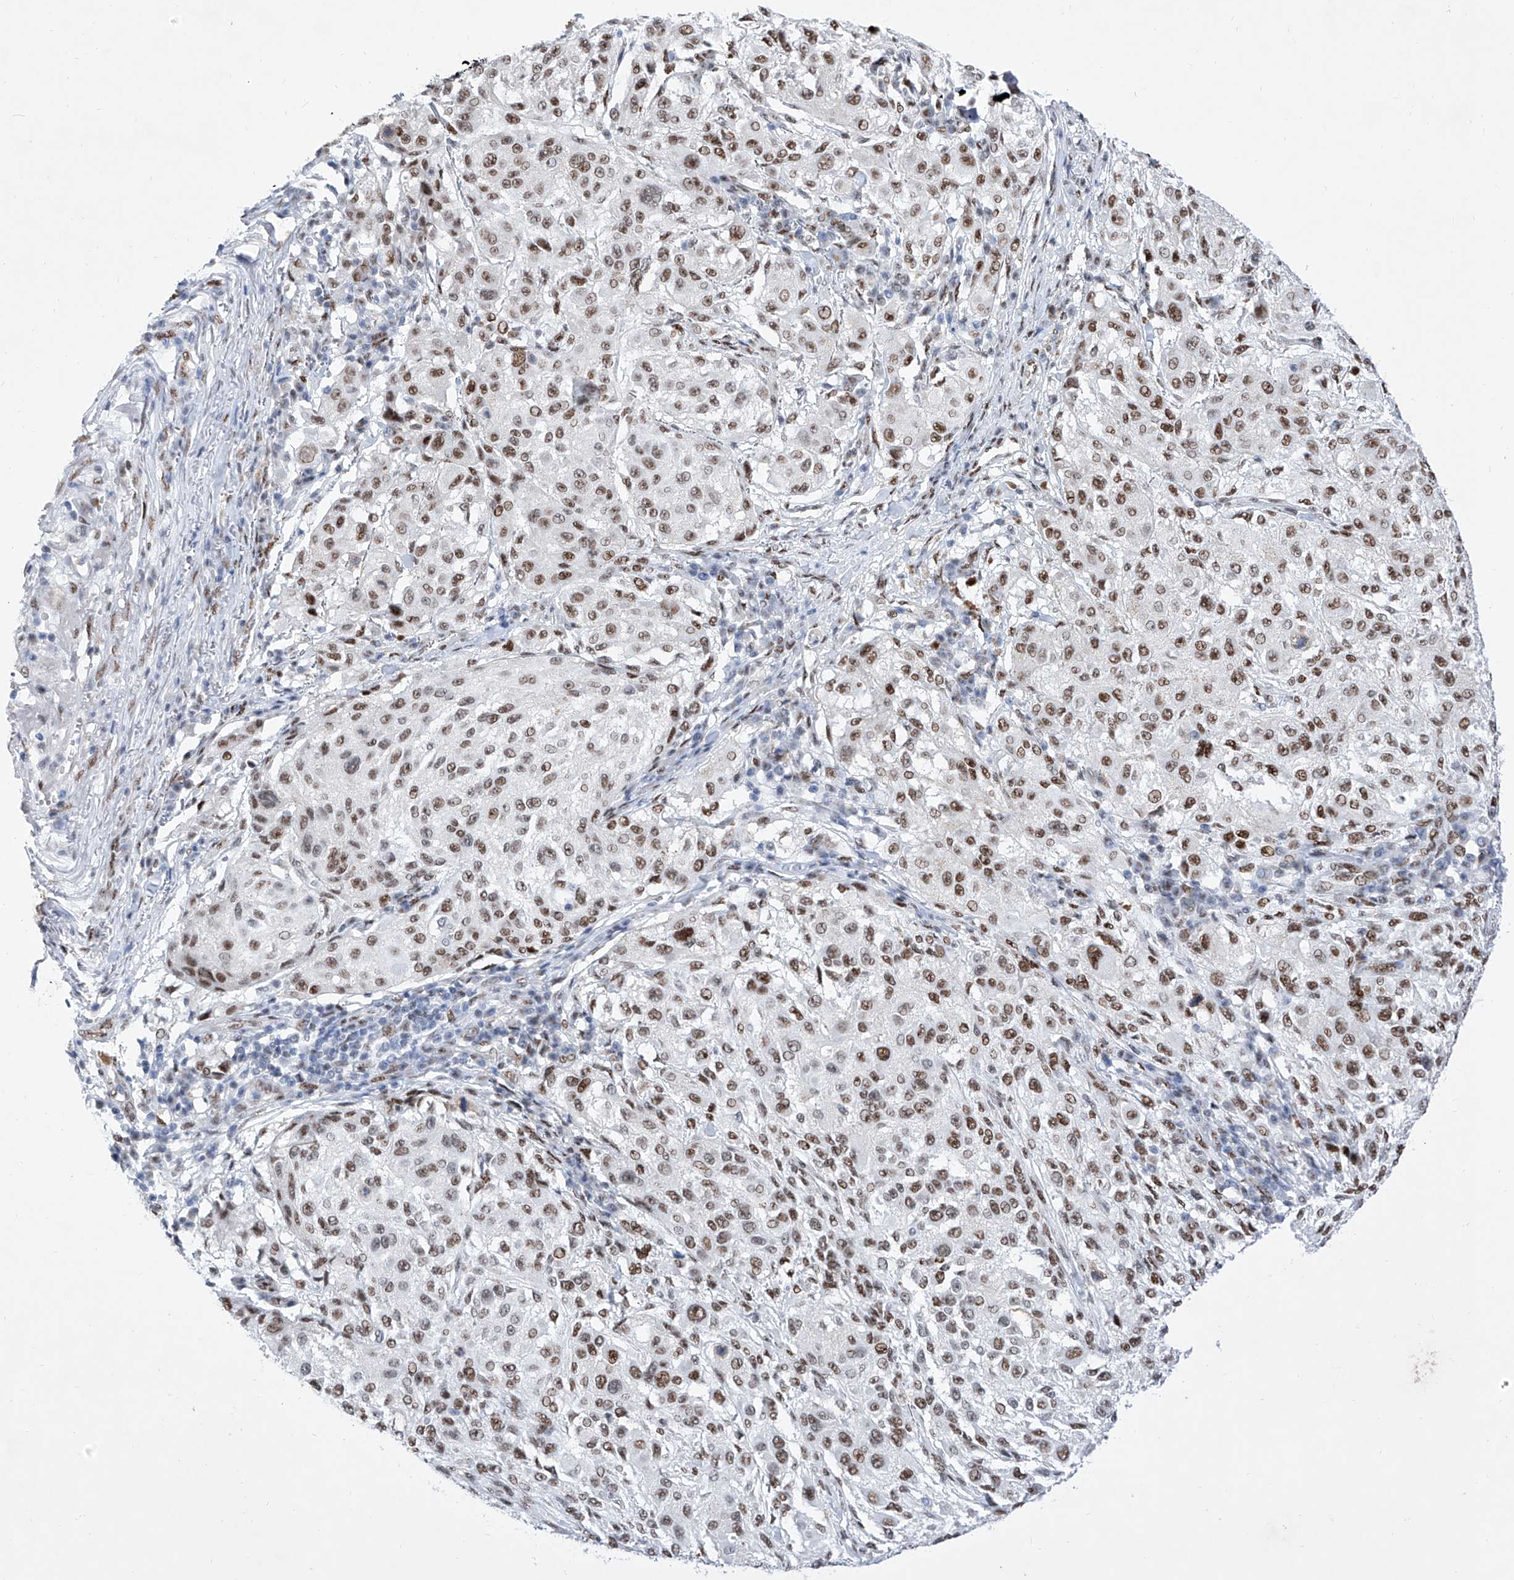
{"staining": {"intensity": "moderate", "quantity": ">75%", "location": "nuclear"}, "tissue": "melanoma", "cell_type": "Tumor cells", "image_type": "cancer", "snomed": [{"axis": "morphology", "description": "Necrosis, NOS"}, {"axis": "morphology", "description": "Malignant melanoma, NOS"}, {"axis": "topography", "description": "Skin"}], "caption": "This histopathology image shows immunohistochemistry staining of human melanoma, with medium moderate nuclear expression in about >75% of tumor cells.", "gene": "ATN1", "patient": {"sex": "female", "age": 87}}